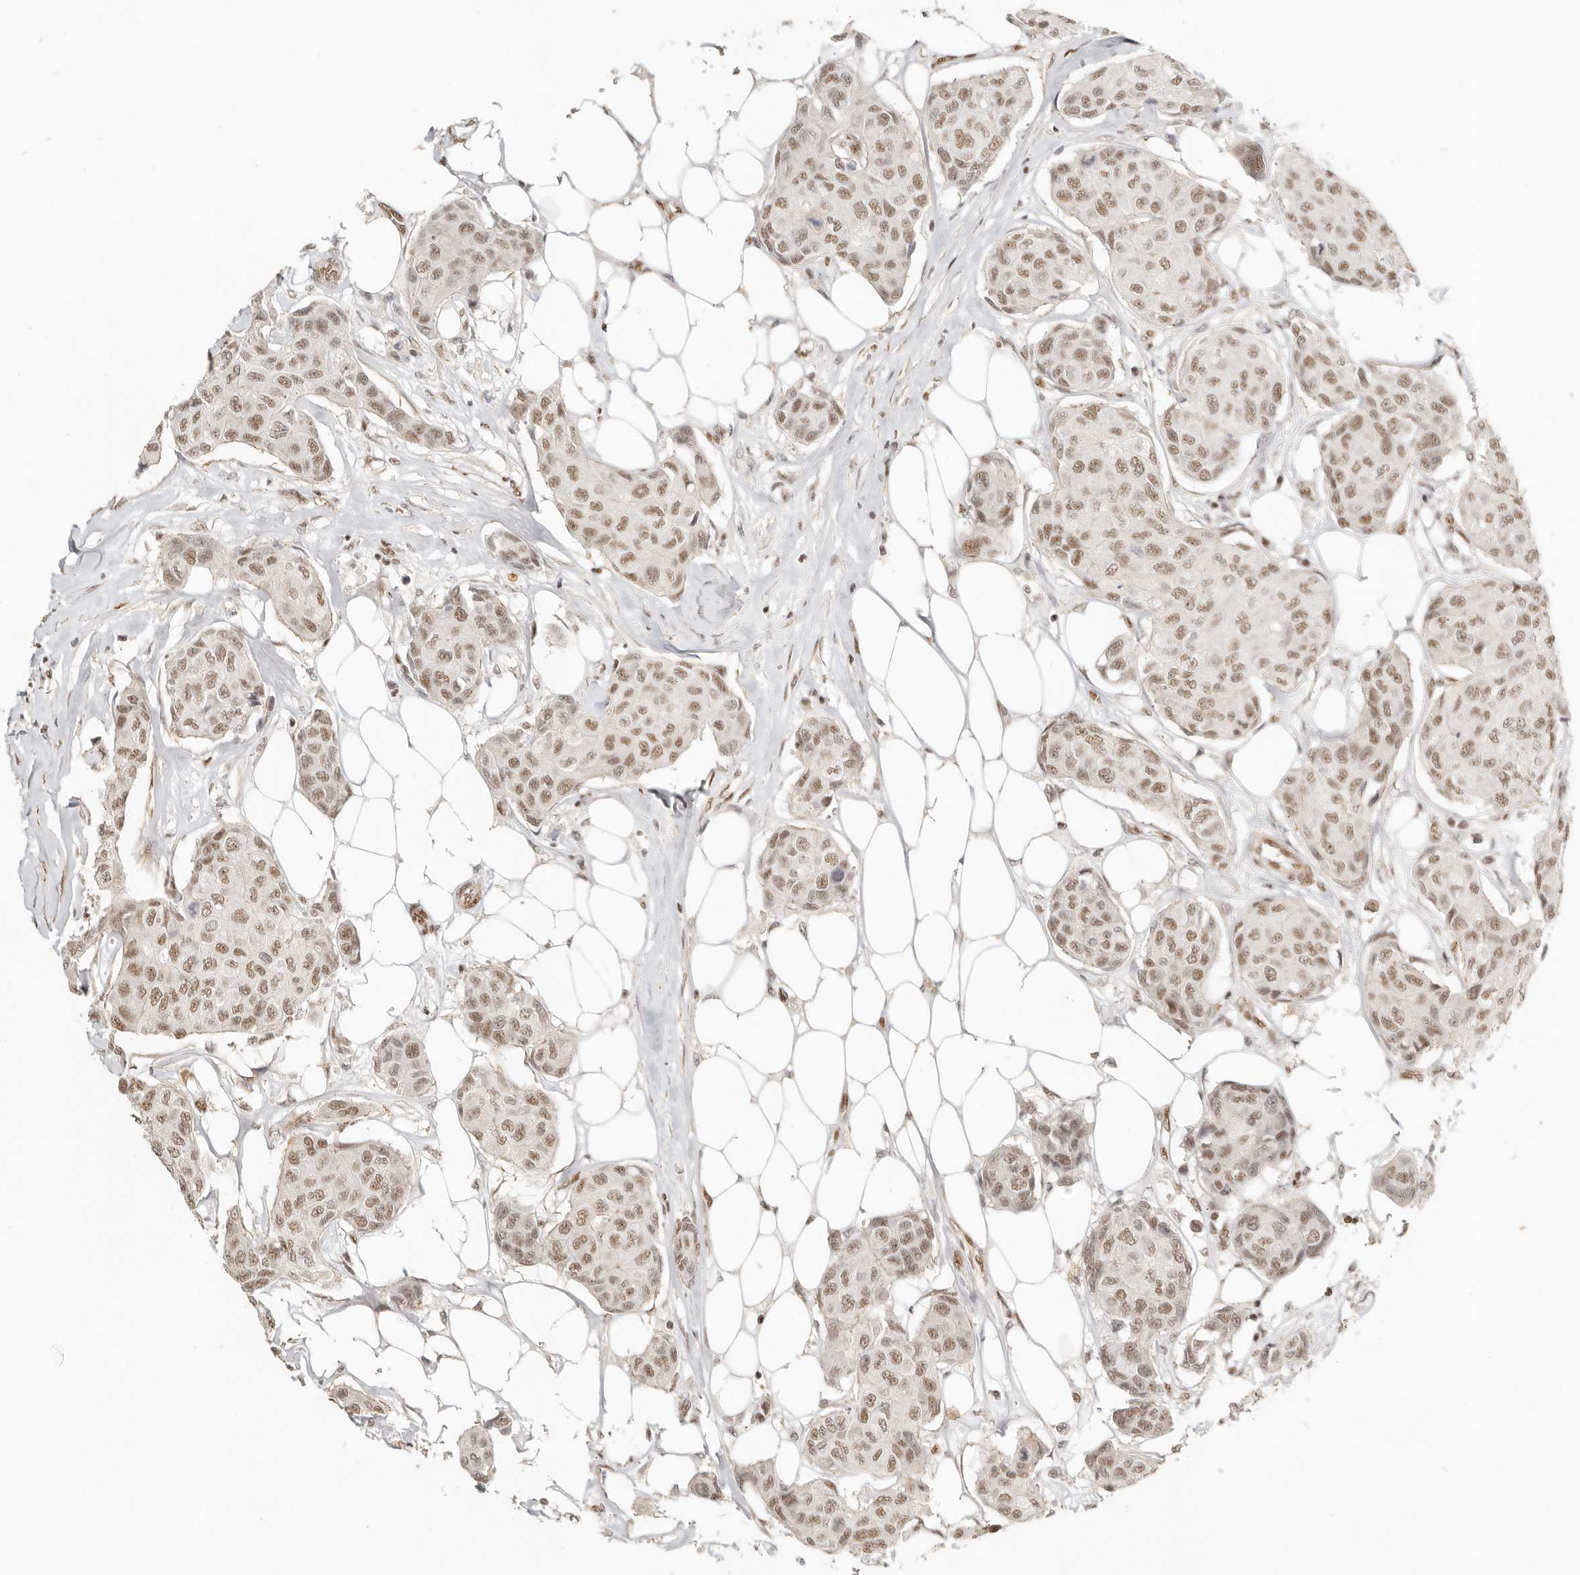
{"staining": {"intensity": "moderate", "quantity": ">75%", "location": "nuclear"}, "tissue": "breast cancer", "cell_type": "Tumor cells", "image_type": "cancer", "snomed": [{"axis": "morphology", "description": "Duct carcinoma"}, {"axis": "topography", "description": "Breast"}], "caption": "Moderate nuclear expression for a protein is seen in approximately >75% of tumor cells of infiltrating ductal carcinoma (breast) using immunohistochemistry (IHC).", "gene": "GABPA", "patient": {"sex": "female", "age": 80}}